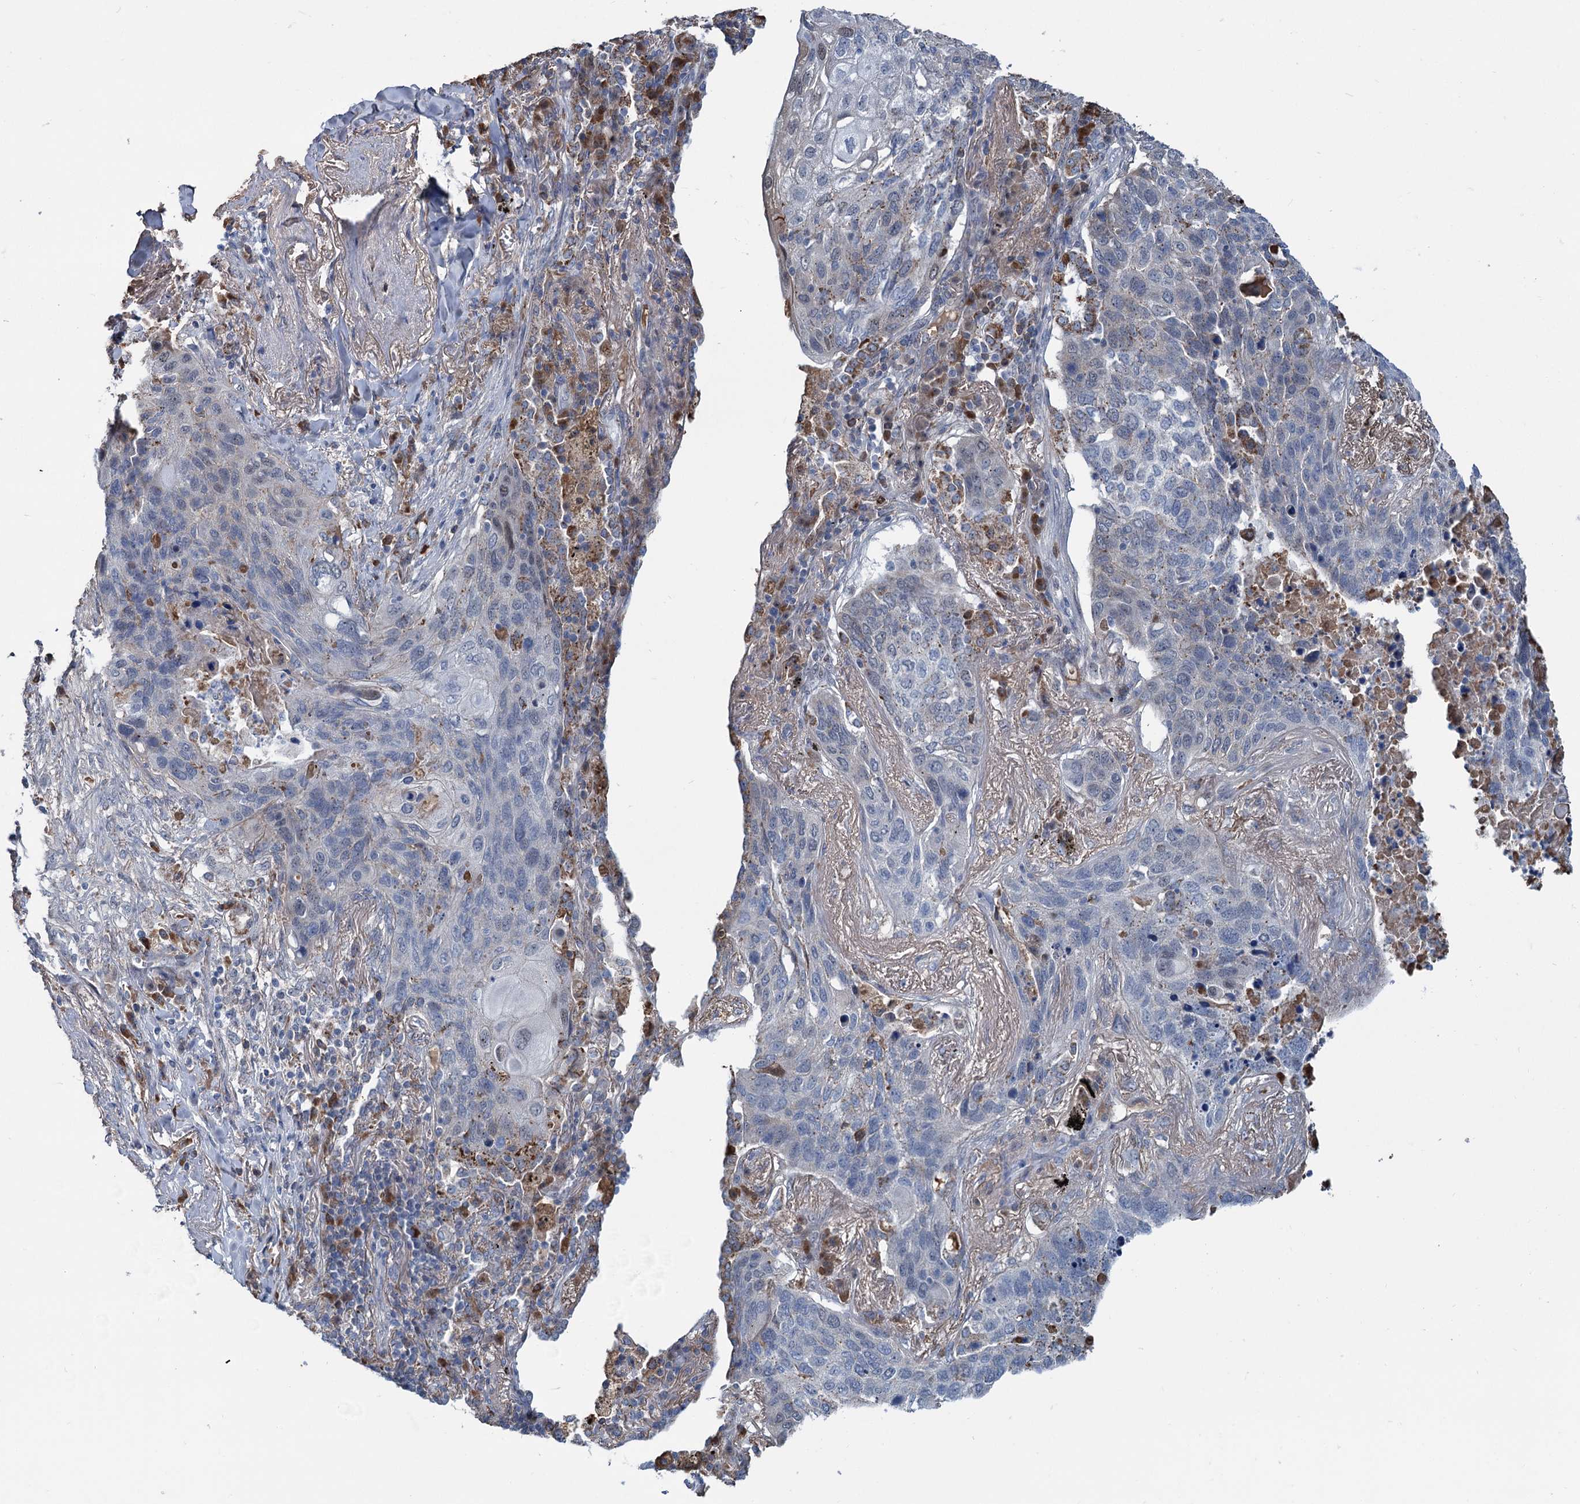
{"staining": {"intensity": "negative", "quantity": "none", "location": "none"}, "tissue": "lung cancer", "cell_type": "Tumor cells", "image_type": "cancer", "snomed": [{"axis": "morphology", "description": "Squamous cell carcinoma, NOS"}, {"axis": "topography", "description": "Lung"}], "caption": "Immunohistochemical staining of human squamous cell carcinoma (lung) reveals no significant expression in tumor cells.", "gene": "LPIN1", "patient": {"sex": "female", "age": 63}}